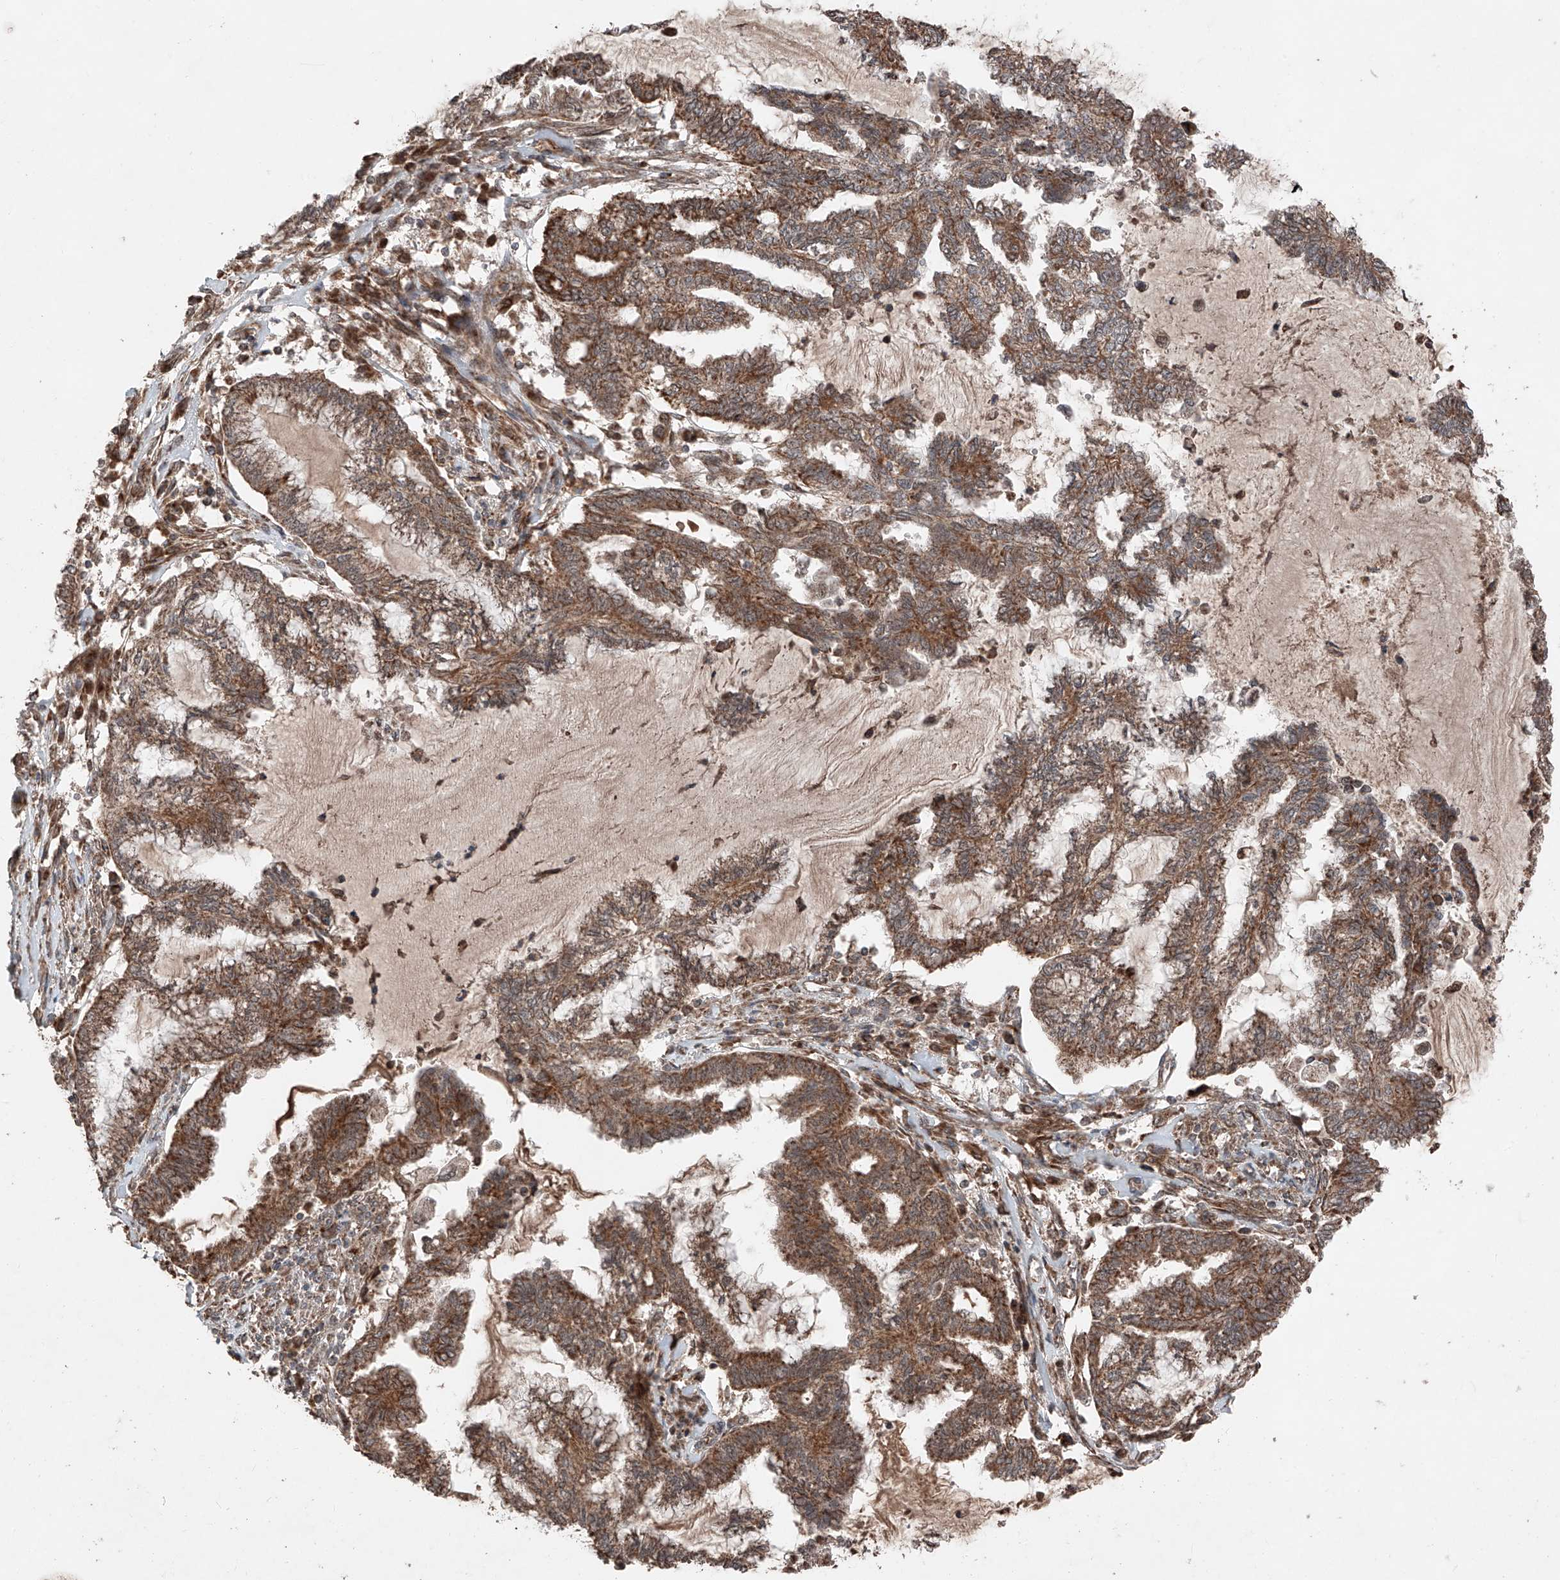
{"staining": {"intensity": "moderate", "quantity": ">75%", "location": "cytoplasmic/membranous"}, "tissue": "endometrial cancer", "cell_type": "Tumor cells", "image_type": "cancer", "snomed": [{"axis": "morphology", "description": "Adenocarcinoma, NOS"}, {"axis": "topography", "description": "Endometrium"}], "caption": "Human endometrial adenocarcinoma stained with a protein marker shows moderate staining in tumor cells.", "gene": "ZSCAN29", "patient": {"sex": "female", "age": 86}}